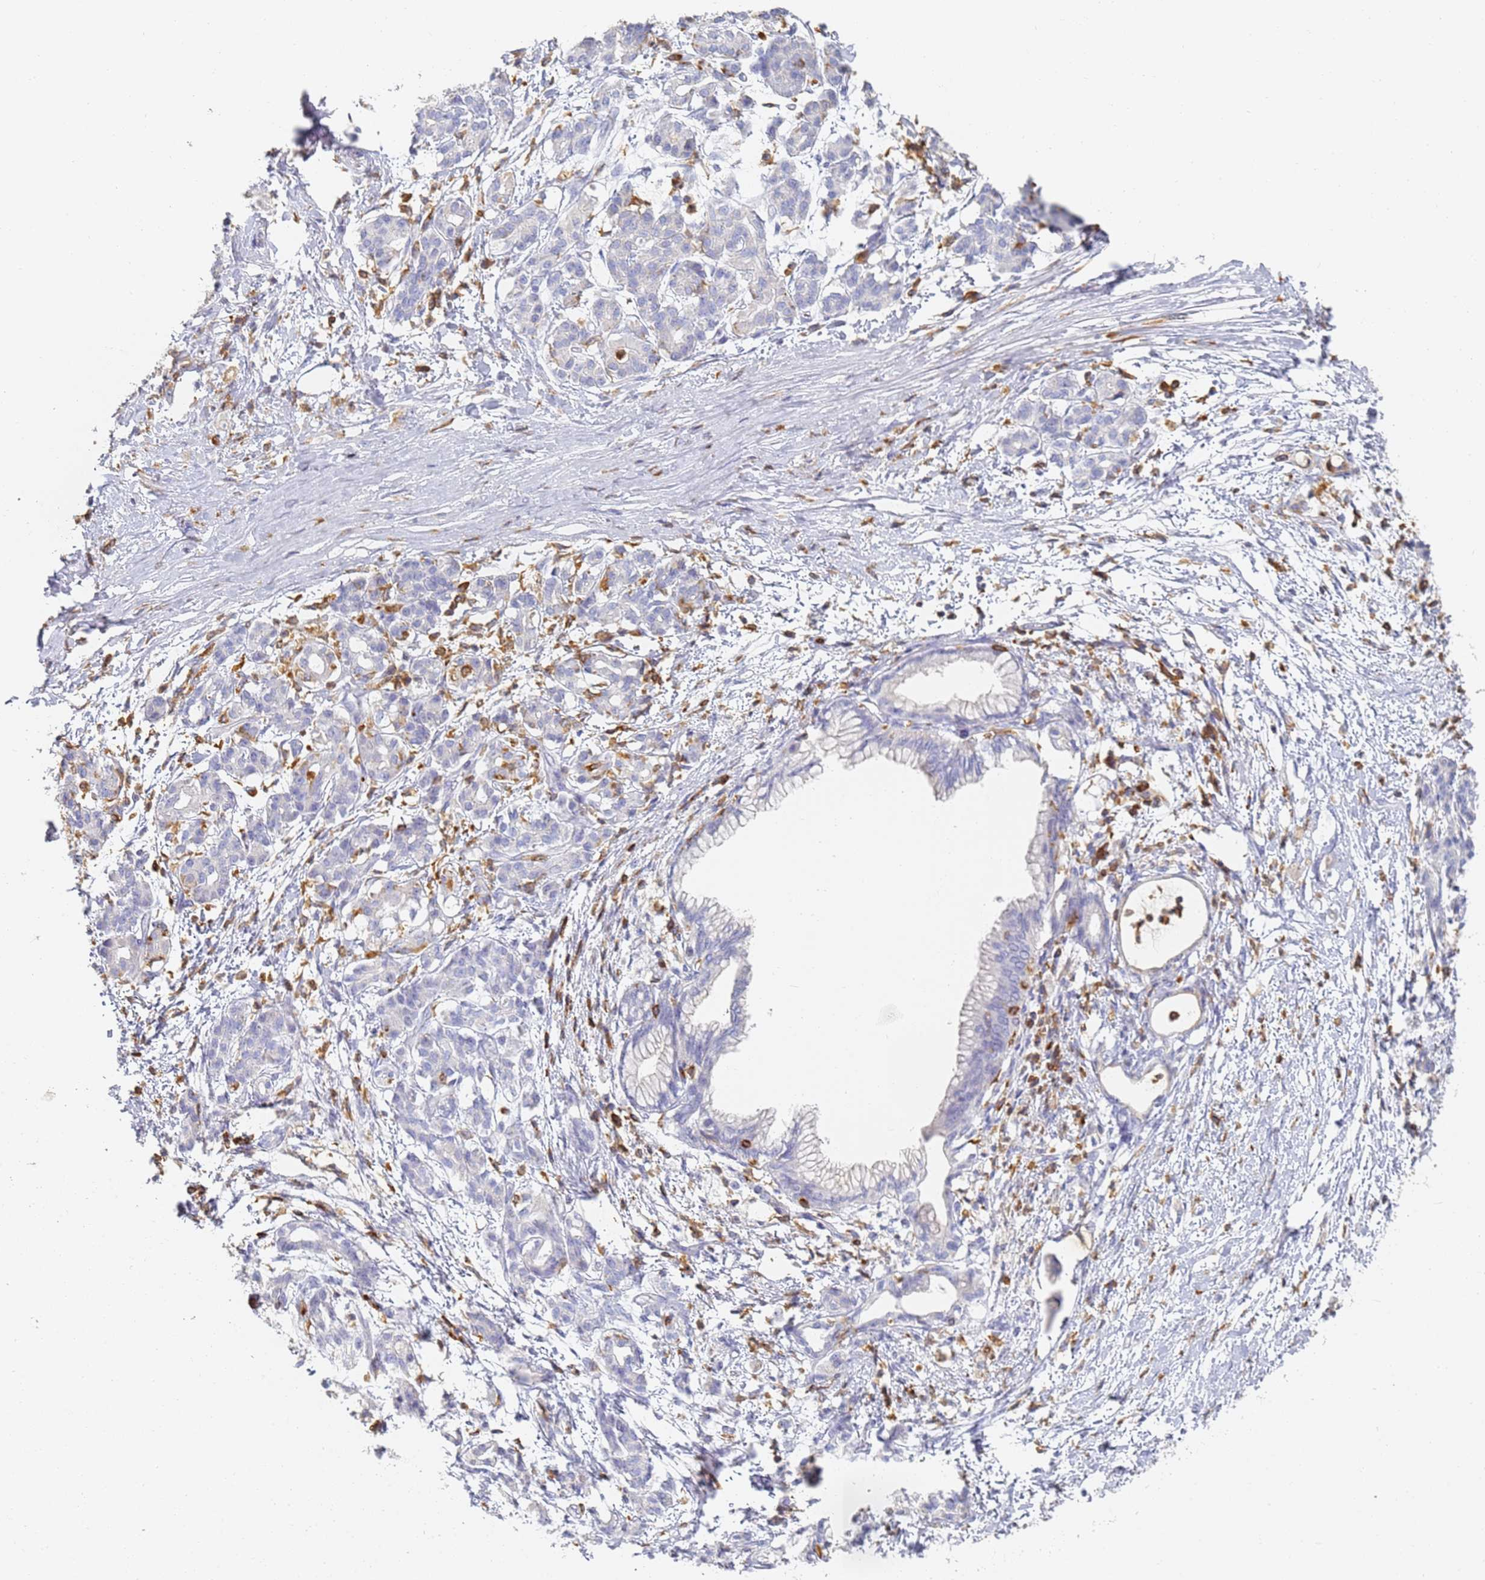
{"staining": {"intensity": "negative", "quantity": "none", "location": "none"}, "tissue": "pancreatic cancer", "cell_type": "Tumor cells", "image_type": "cancer", "snomed": [{"axis": "morphology", "description": "Adenocarcinoma, NOS"}, {"axis": "topography", "description": "Pancreas"}], "caption": "IHC of human adenocarcinoma (pancreatic) demonstrates no positivity in tumor cells. (Immunohistochemistry, brightfield microscopy, high magnification).", "gene": "BIN2", "patient": {"sex": "female", "age": 55}}